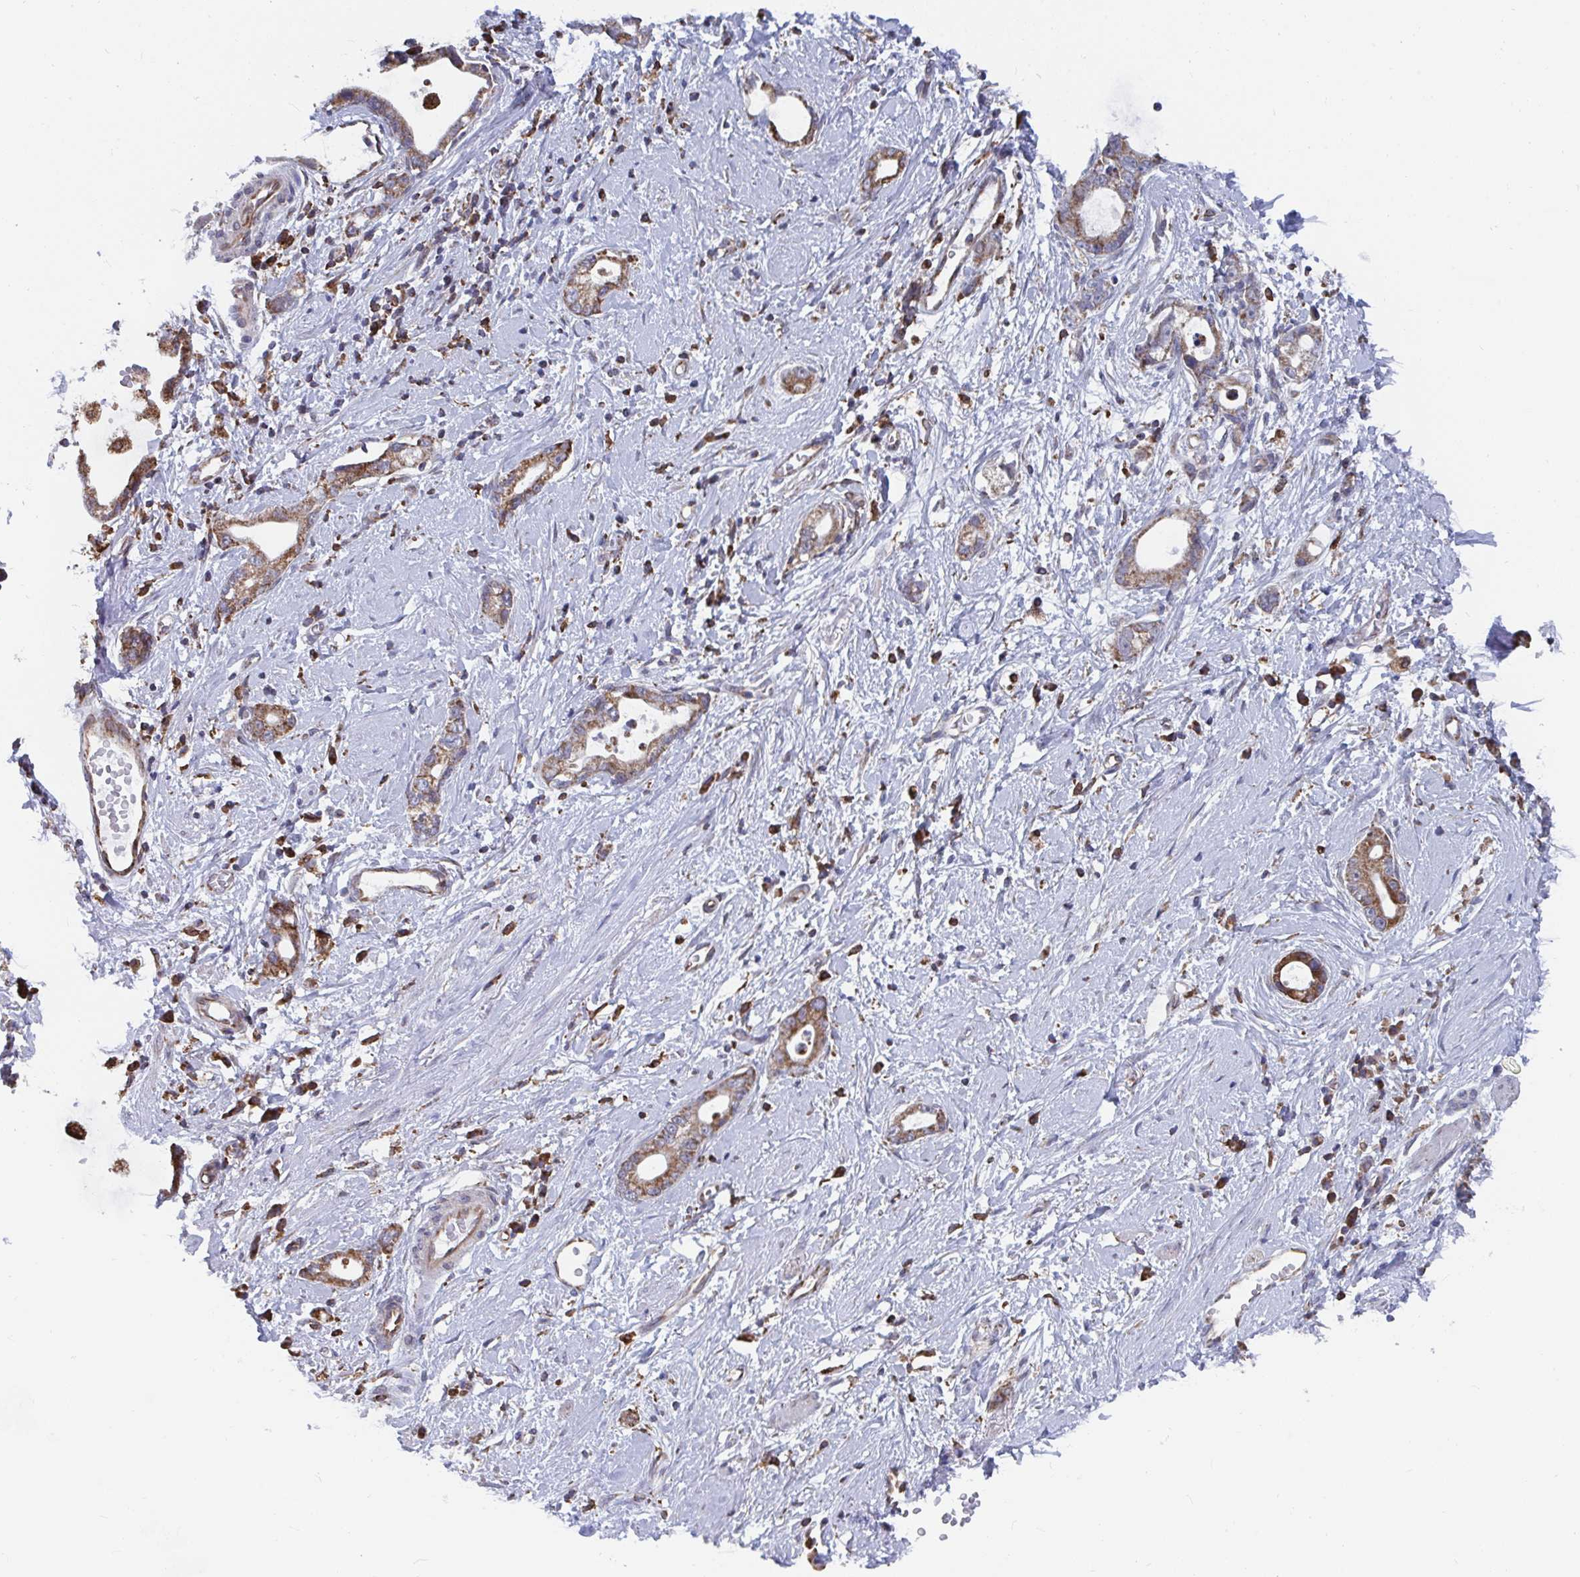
{"staining": {"intensity": "moderate", "quantity": ">75%", "location": "cytoplasmic/membranous"}, "tissue": "stomach cancer", "cell_type": "Tumor cells", "image_type": "cancer", "snomed": [{"axis": "morphology", "description": "Adenocarcinoma, NOS"}, {"axis": "topography", "description": "Stomach"}], "caption": "About >75% of tumor cells in human stomach cancer (adenocarcinoma) exhibit moderate cytoplasmic/membranous protein staining as visualized by brown immunohistochemical staining.", "gene": "ELAVL1", "patient": {"sex": "male", "age": 55}}